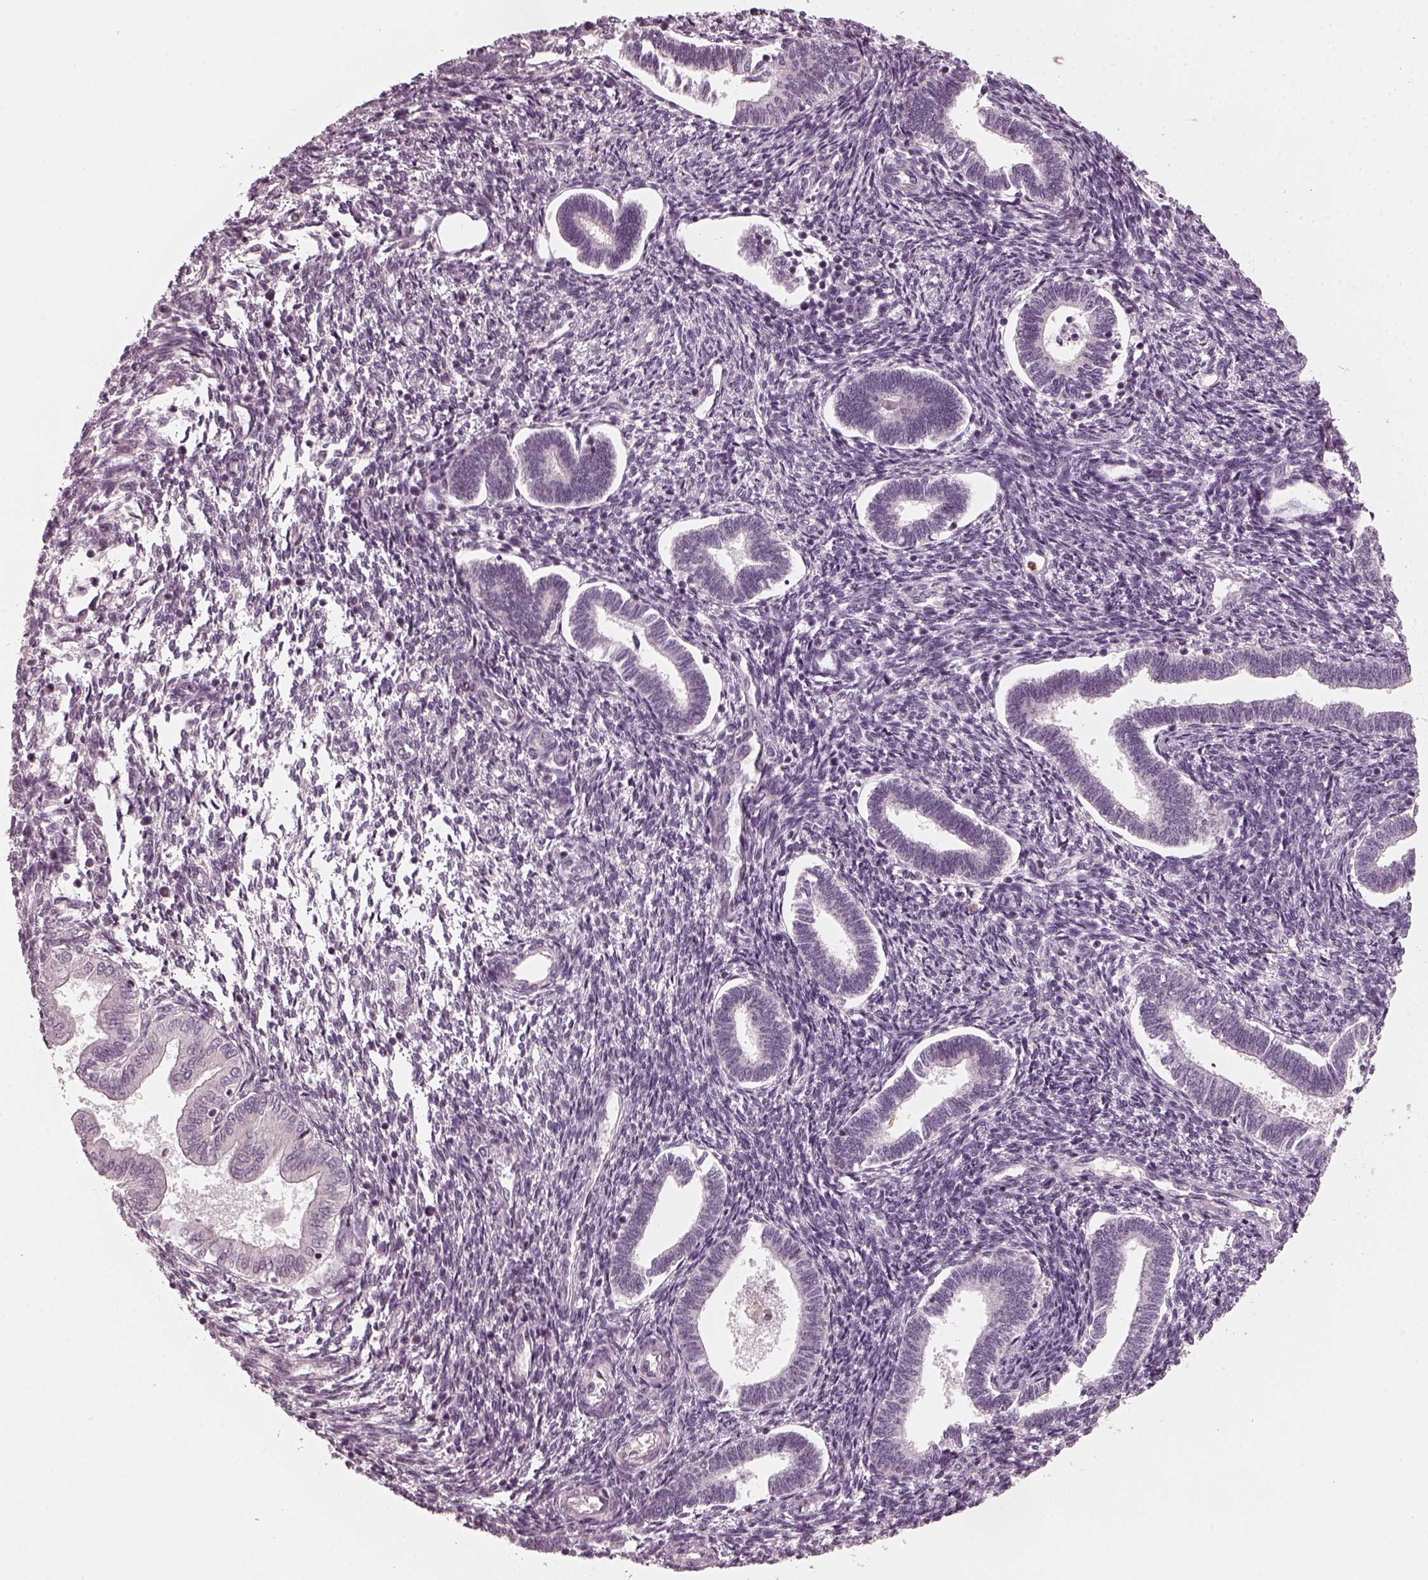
{"staining": {"intensity": "negative", "quantity": "none", "location": "none"}, "tissue": "endometrium", "cell_type": "Cells in endometrial stroma", "image_type": "normal", "snomed": [{"axis": "morphology", "description": "Normal tissue, NOS"}, {"axis": "topography", "description": "Endometrium"}], "caption": "A high-resolution photomicrograph shows immunohistochemistry (IHC) staining of benign endometrium, which reveals no significant staining in cells in endometrial stroma.", "gene": "CHIT1", "patient": {"sex": "female", "age": 42}}